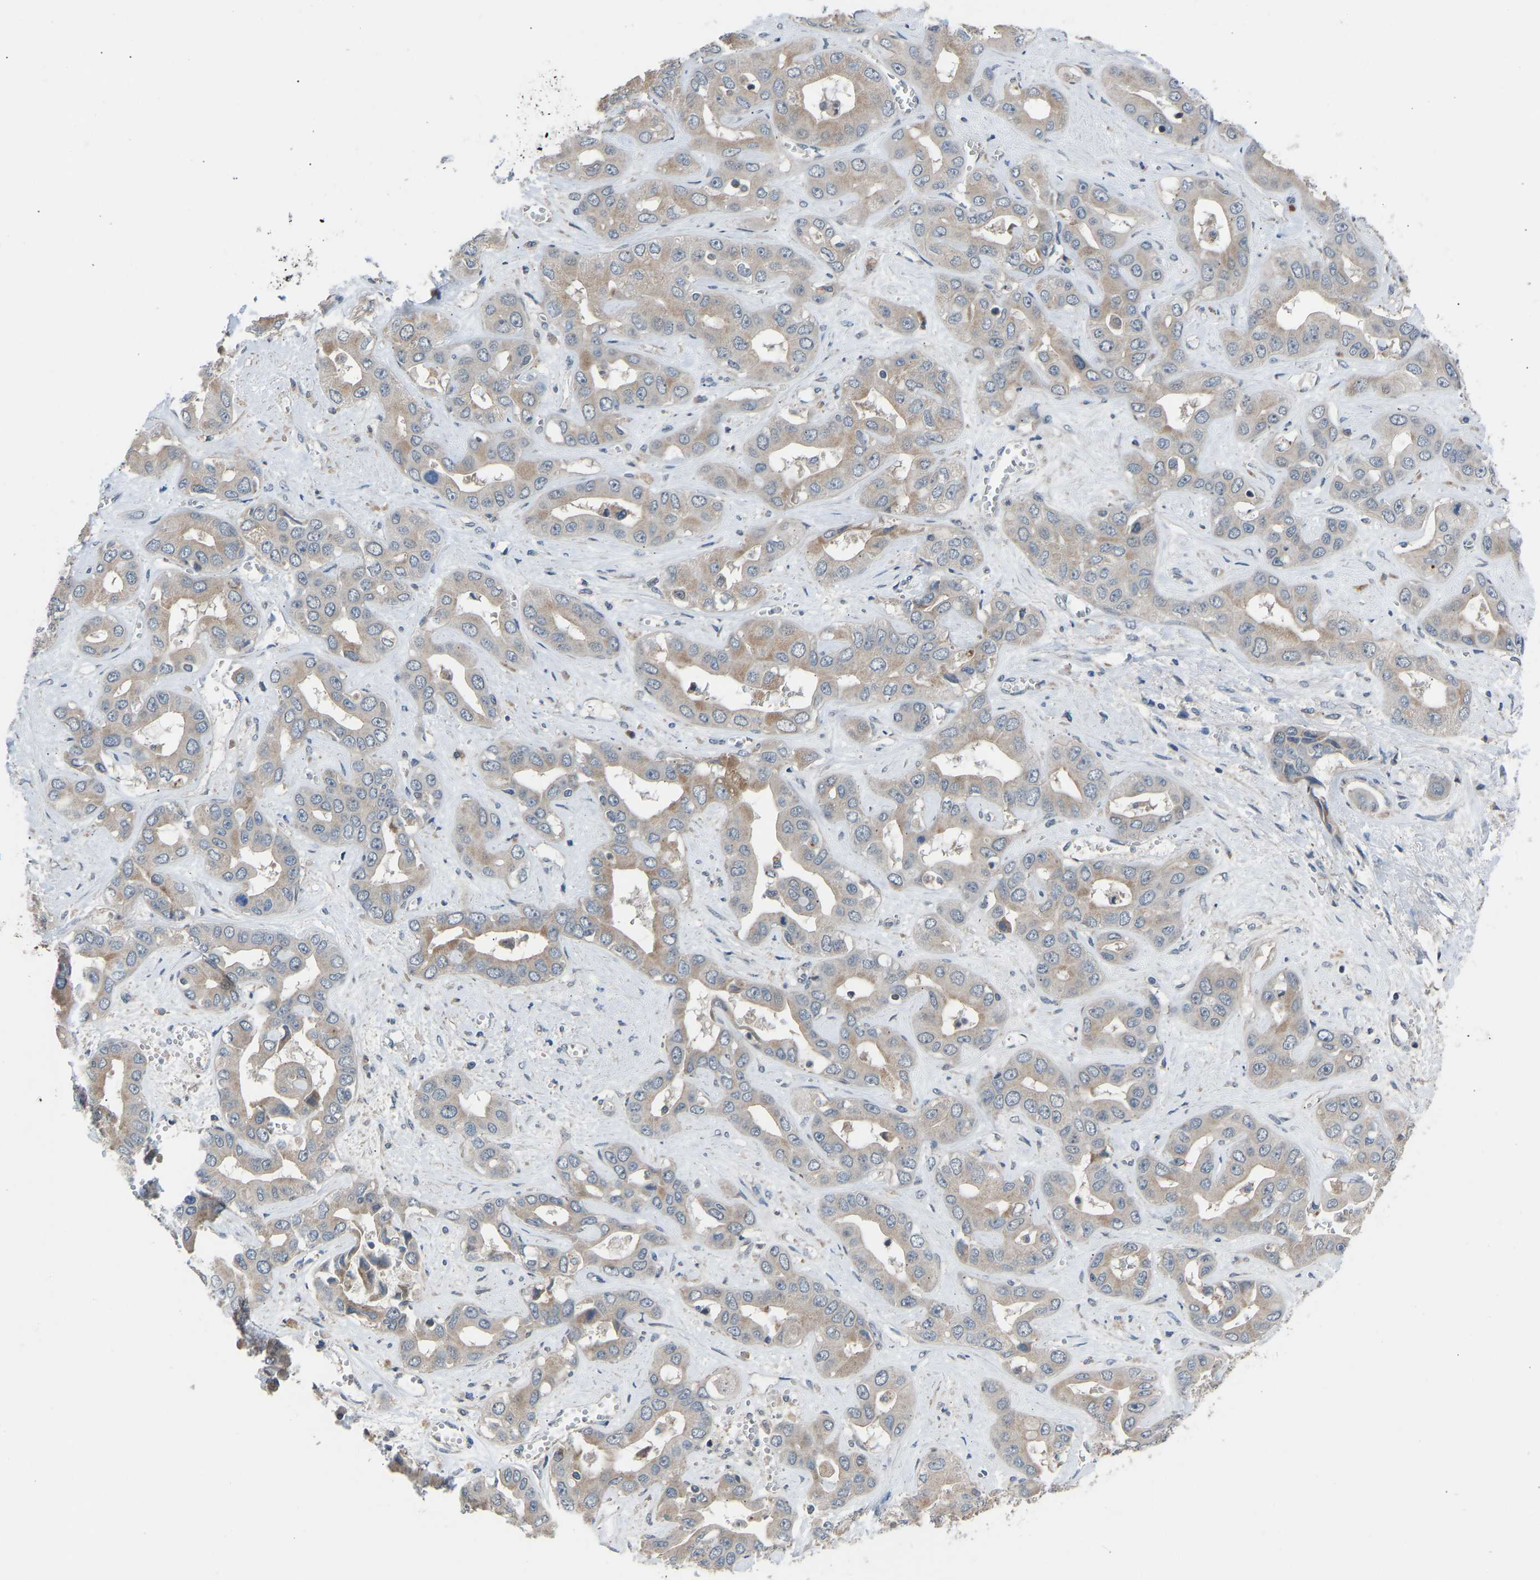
{"staining": {"intensity": "weak", "quantity": ">75%", "location": "cytoplasmic/membranous"}, "tissue": "liver cancer", "cell_type": "Tumor cells", "image_type": "cancer", "snomed": [{"axis": "morphology", "description": "Cholangiocarcinoma"}, {"axis": "topography", "description": "Liver"}], "caption": "An immunohistochemistry (IHC) histopathology image of neoplastic tissue is shown. Protein staining in brown labels weak cytoplasmic/membranous positivity in liver cholangiocarcinoma within tumor cells.", "gene": "CDK2AP1", "patient": {"sex": "female", "age": 52}}